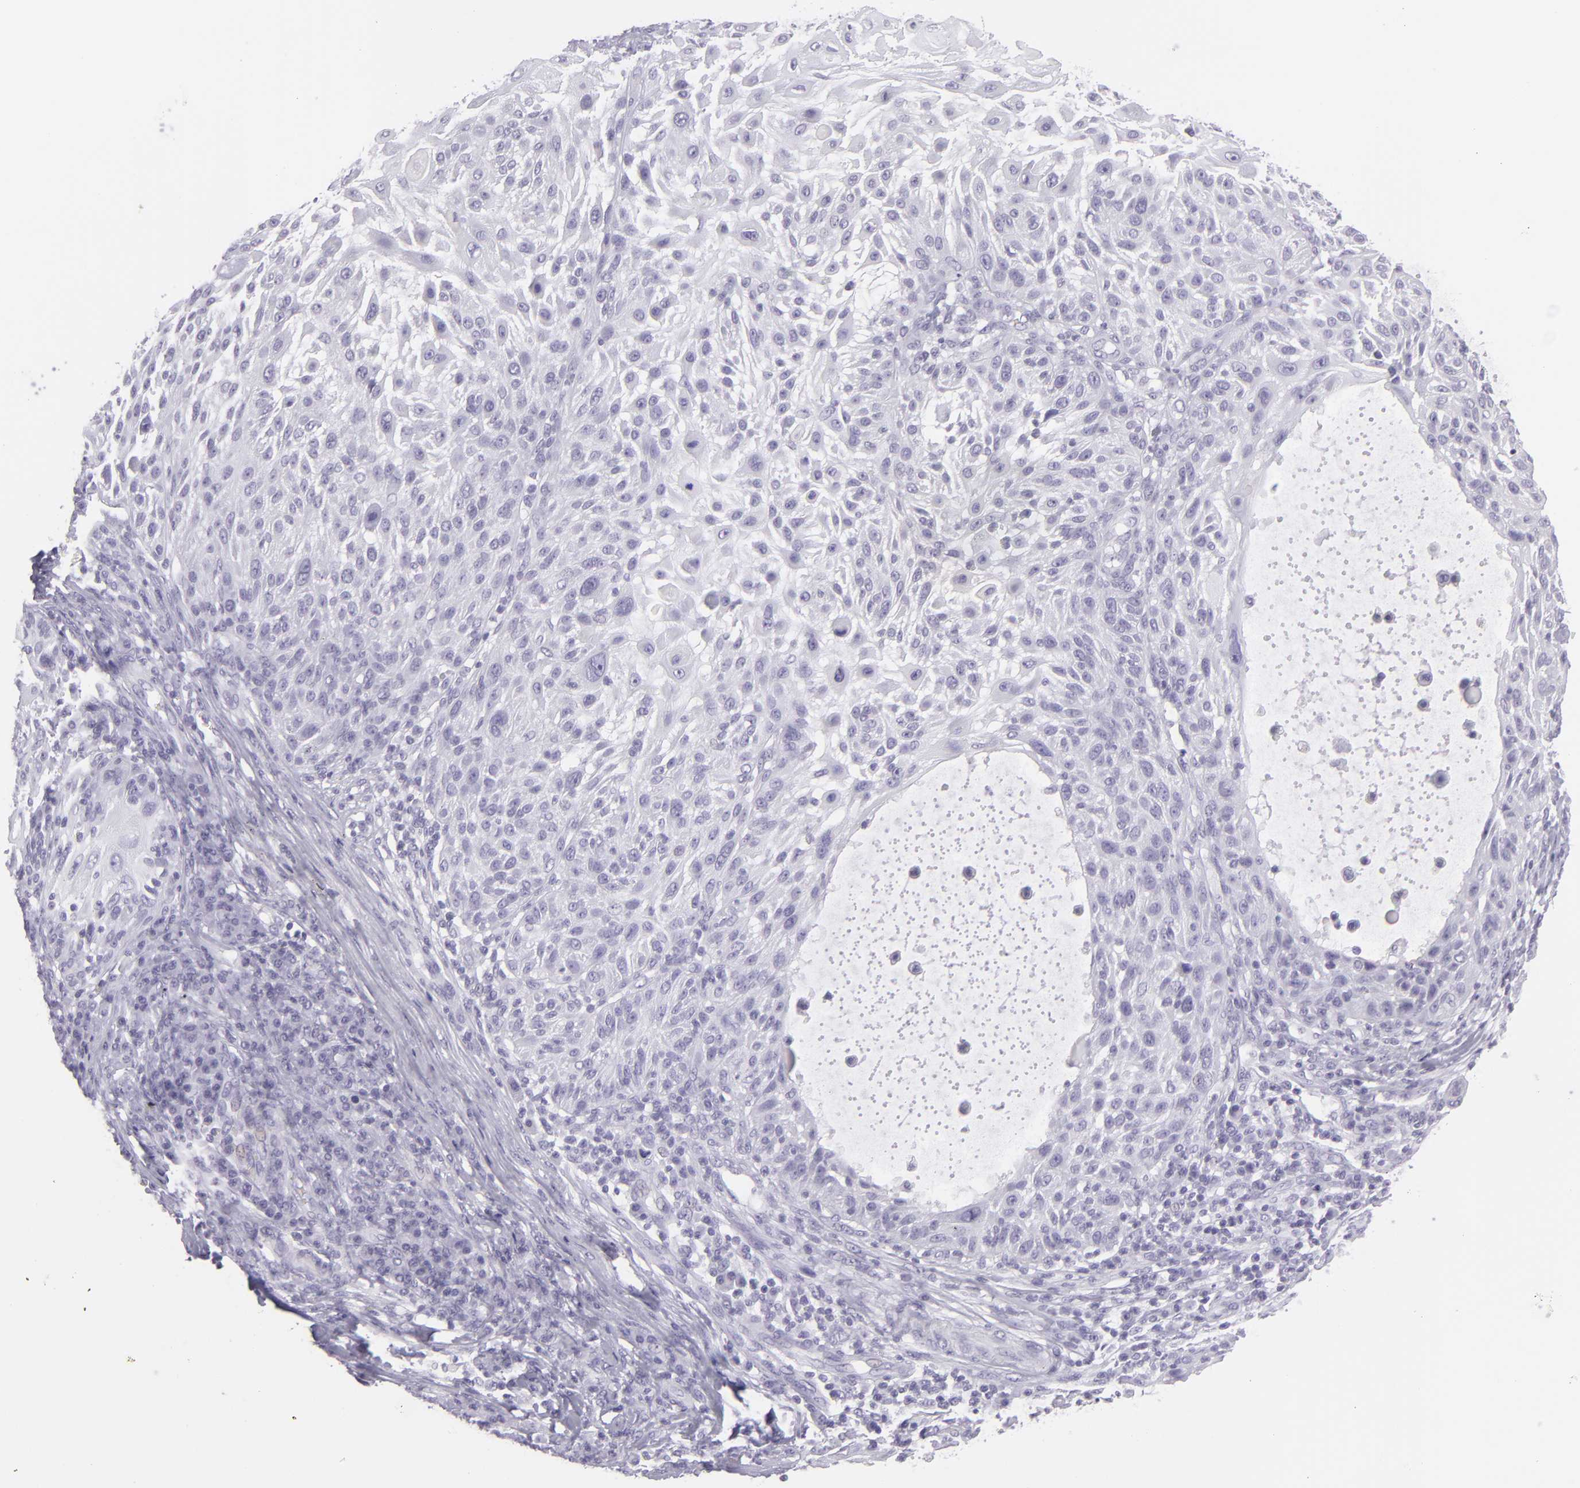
{"staining": {"intensity": "negative", "quantity": "none", "location": "none"}, "tissue": "skin cancer", "cell_type": "Tumor cells", "image_type": "cancer", "snomed": [{"axis": "morphology", "description": "Squamous cell carcinoma, NOS"}, {"axis": "topography", "description": "Skin"}], "caption": "Image shows no significant protein expression in tumor cells of skin cancer (squamous cell carcinoma).", "gene": "MUC6", "patient": {"sex": "female", "age": 89}}